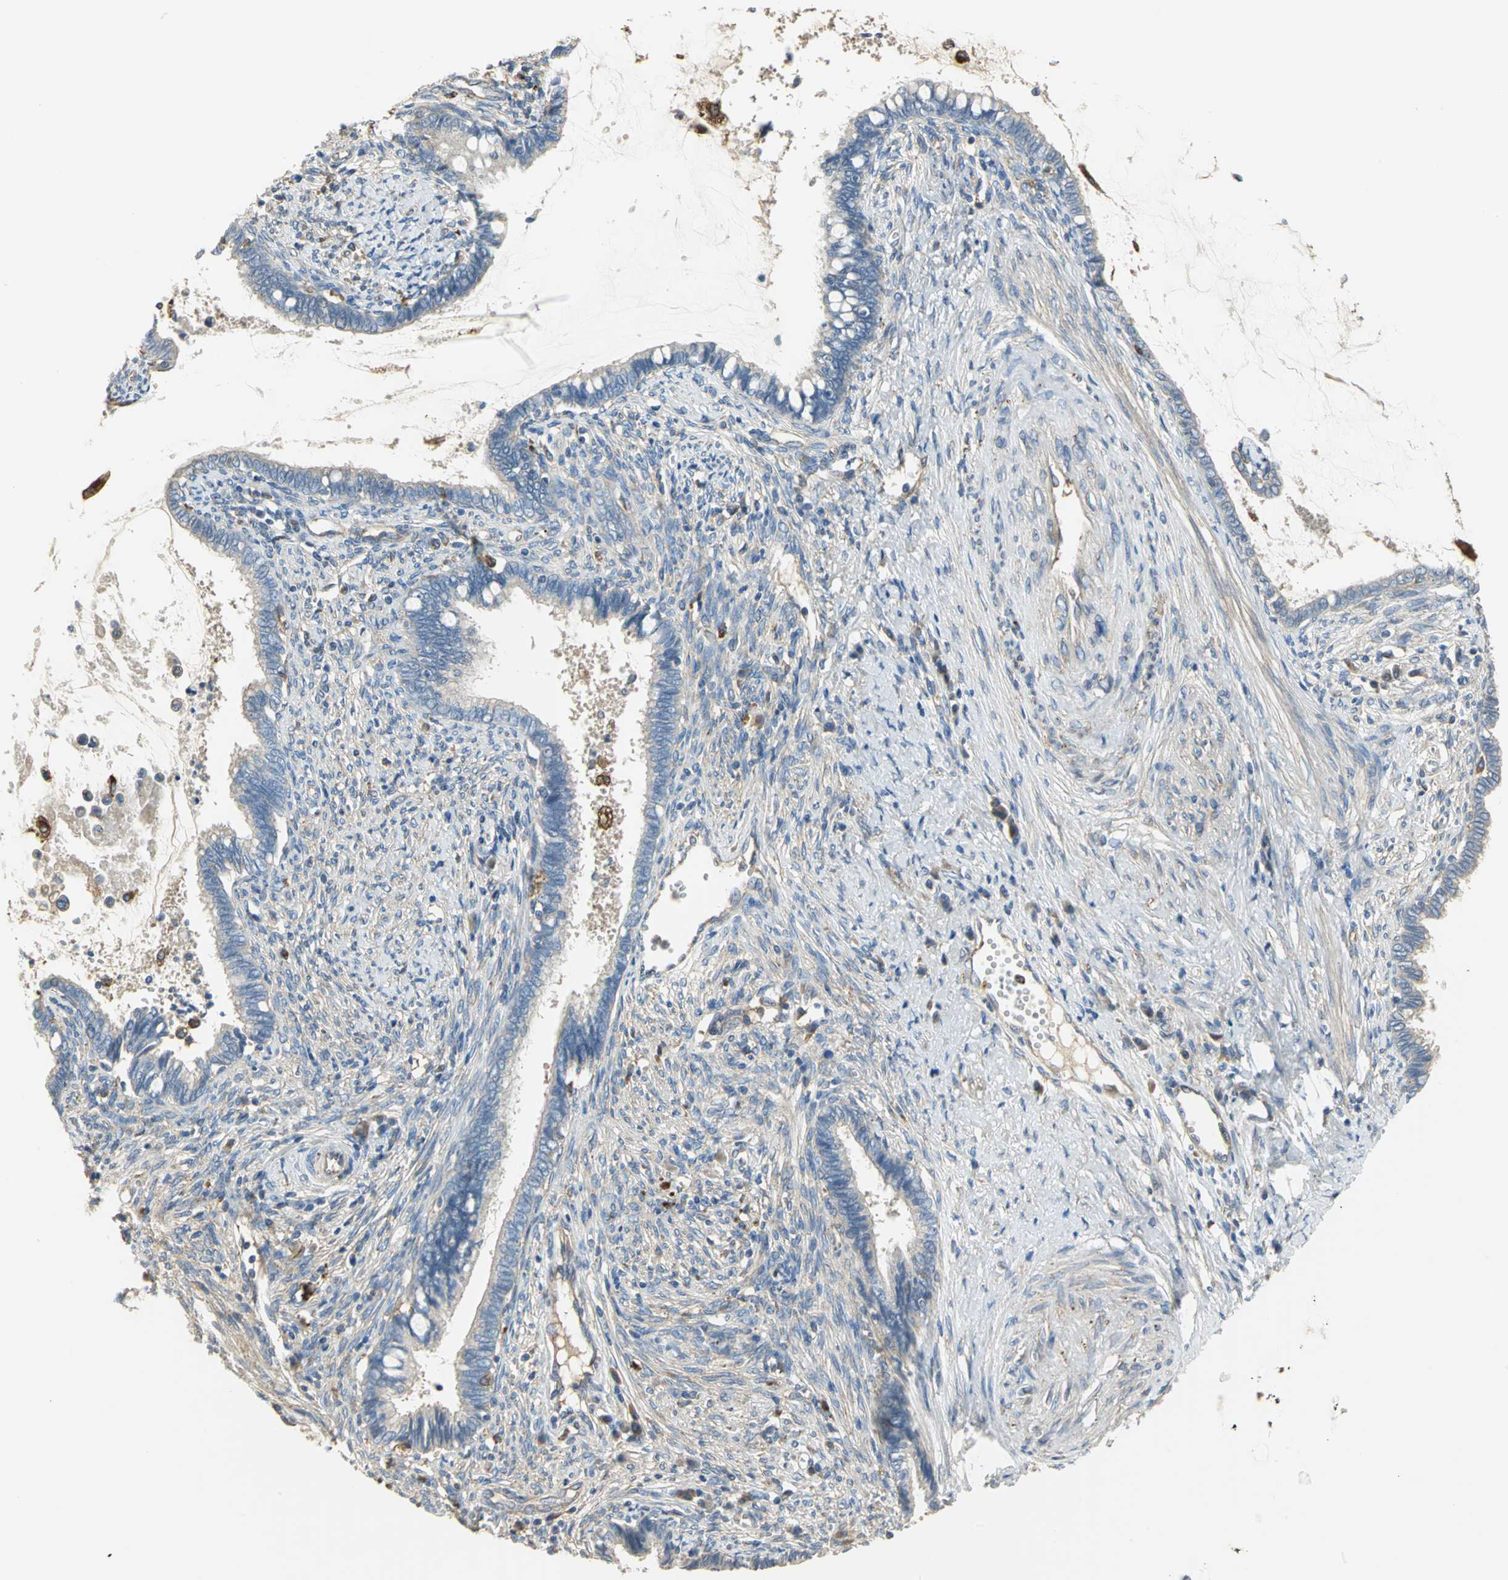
{"staining": {"intensity": "negative", "quantity": "none", "location": "none"}, "tissue": "cervical cancer", "cell_type": "Tumor cells", "image_type": "cancer", "snomed": [{"axis": "morphology", "description": "Adenocarcinoma, NOS"}, {"axis": "topography", "description": "Cervix"}], "caption": "Immunohistochemistry histopathology image of human cervical cancer (adenocarcinoma) stained for a protein (brown), which displays no expression in tumor cells.", "gene": "DIAPH2", "patient": {"sex": "female", "age": 44}}